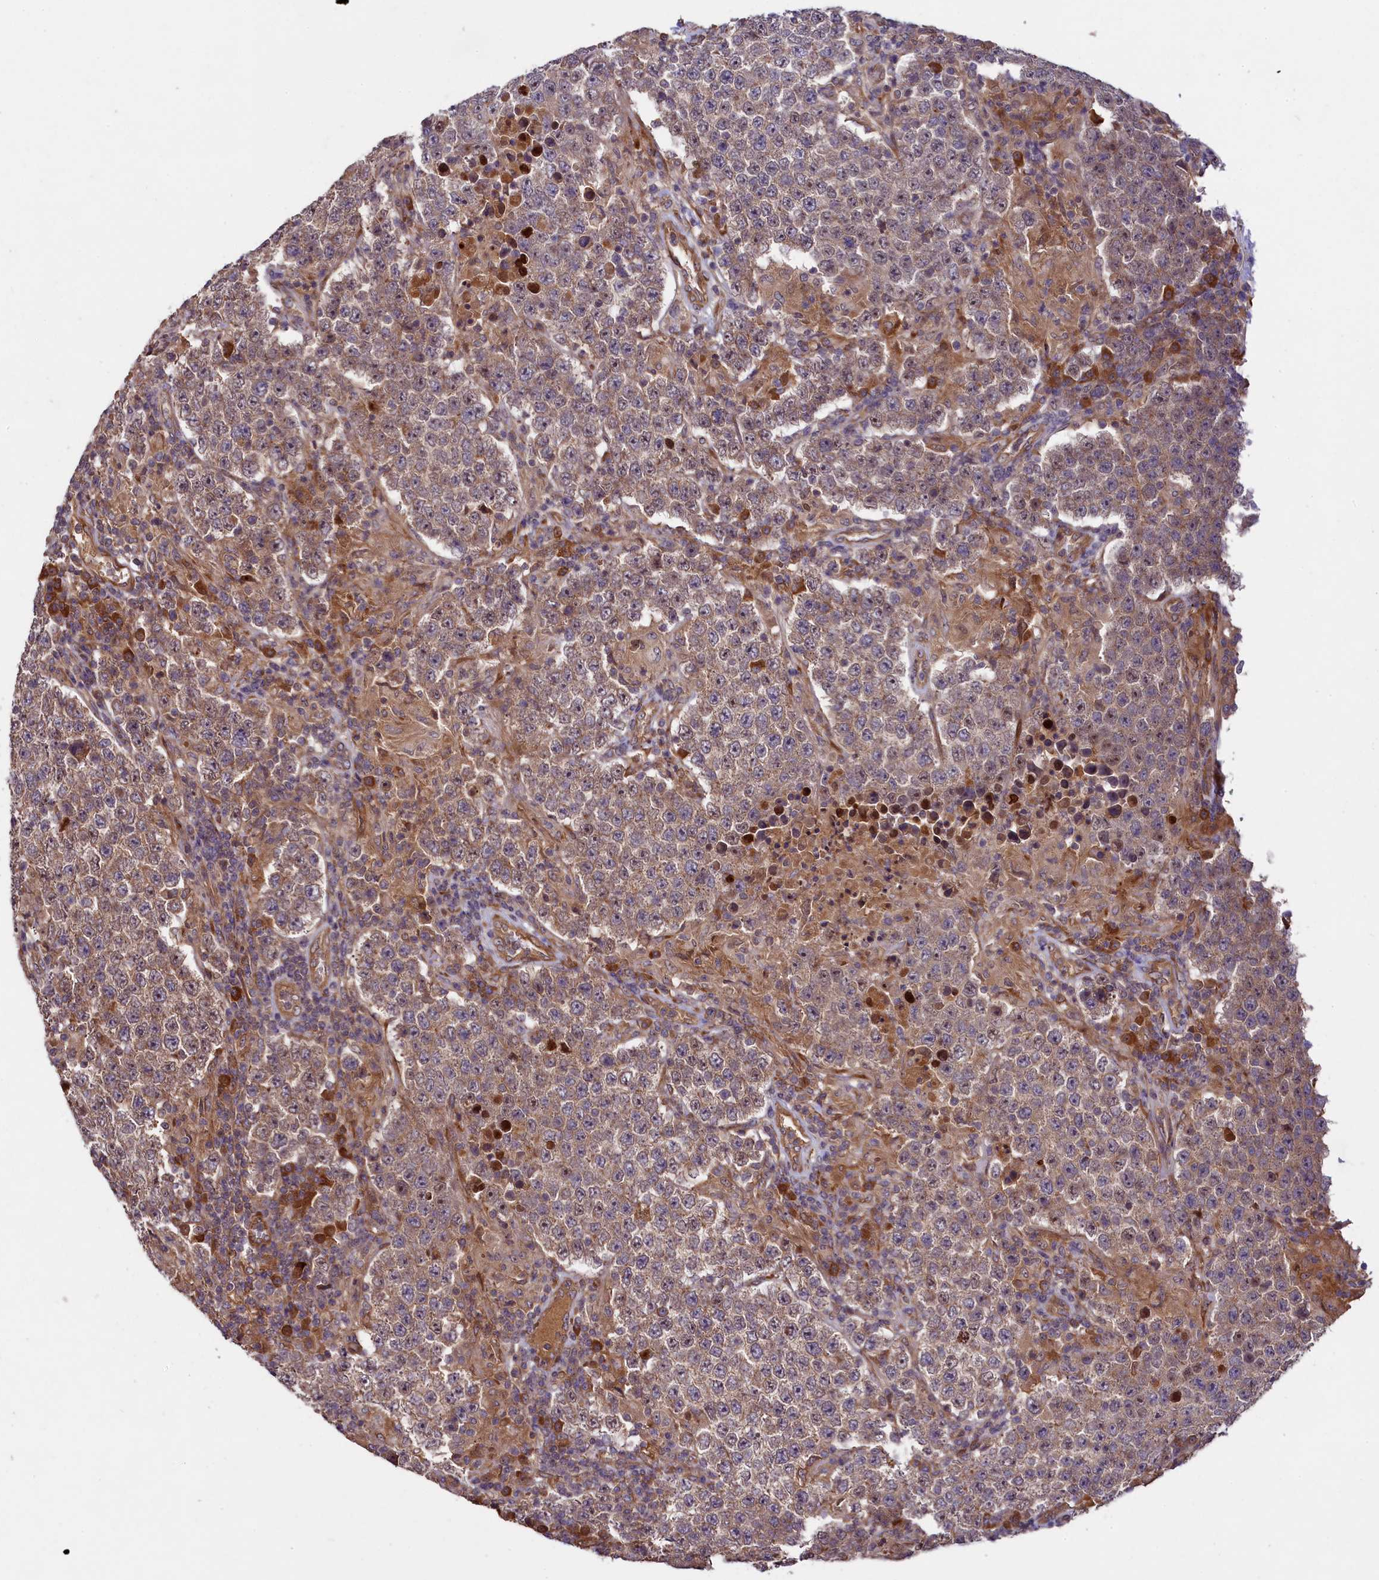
{"staining": {"intensity": "weak", "quantity": "25%-75%", "location": "cytoplasmic/membranous"}, "tissue": "testis cancer", "cell_type": "Tumor cells", "image_type": "cancer", "snomed": [{"axis": "morphology", "description": "Normal tissue, NOS"}, {"axis": "morphology", "description": "Urothelial carcinoma, High grade"}, {"axis": "morphology", "description": "Seminoma, NOS"}, {"axis": "morphology", "description": "Carcinoma, Embryonal, NOS"}, {"axis": "topography", "description": "Urinary bladder"}, {"axis": "topography", "description": "Testis"}], "caption": "Protein expression analysis of testis seminoma shows weak cytoplasmic/membranous staining in about 25%-75% of tumor cells.", "gene": "CCDC102A", "patient": {"sex": "male", "age": 41}}